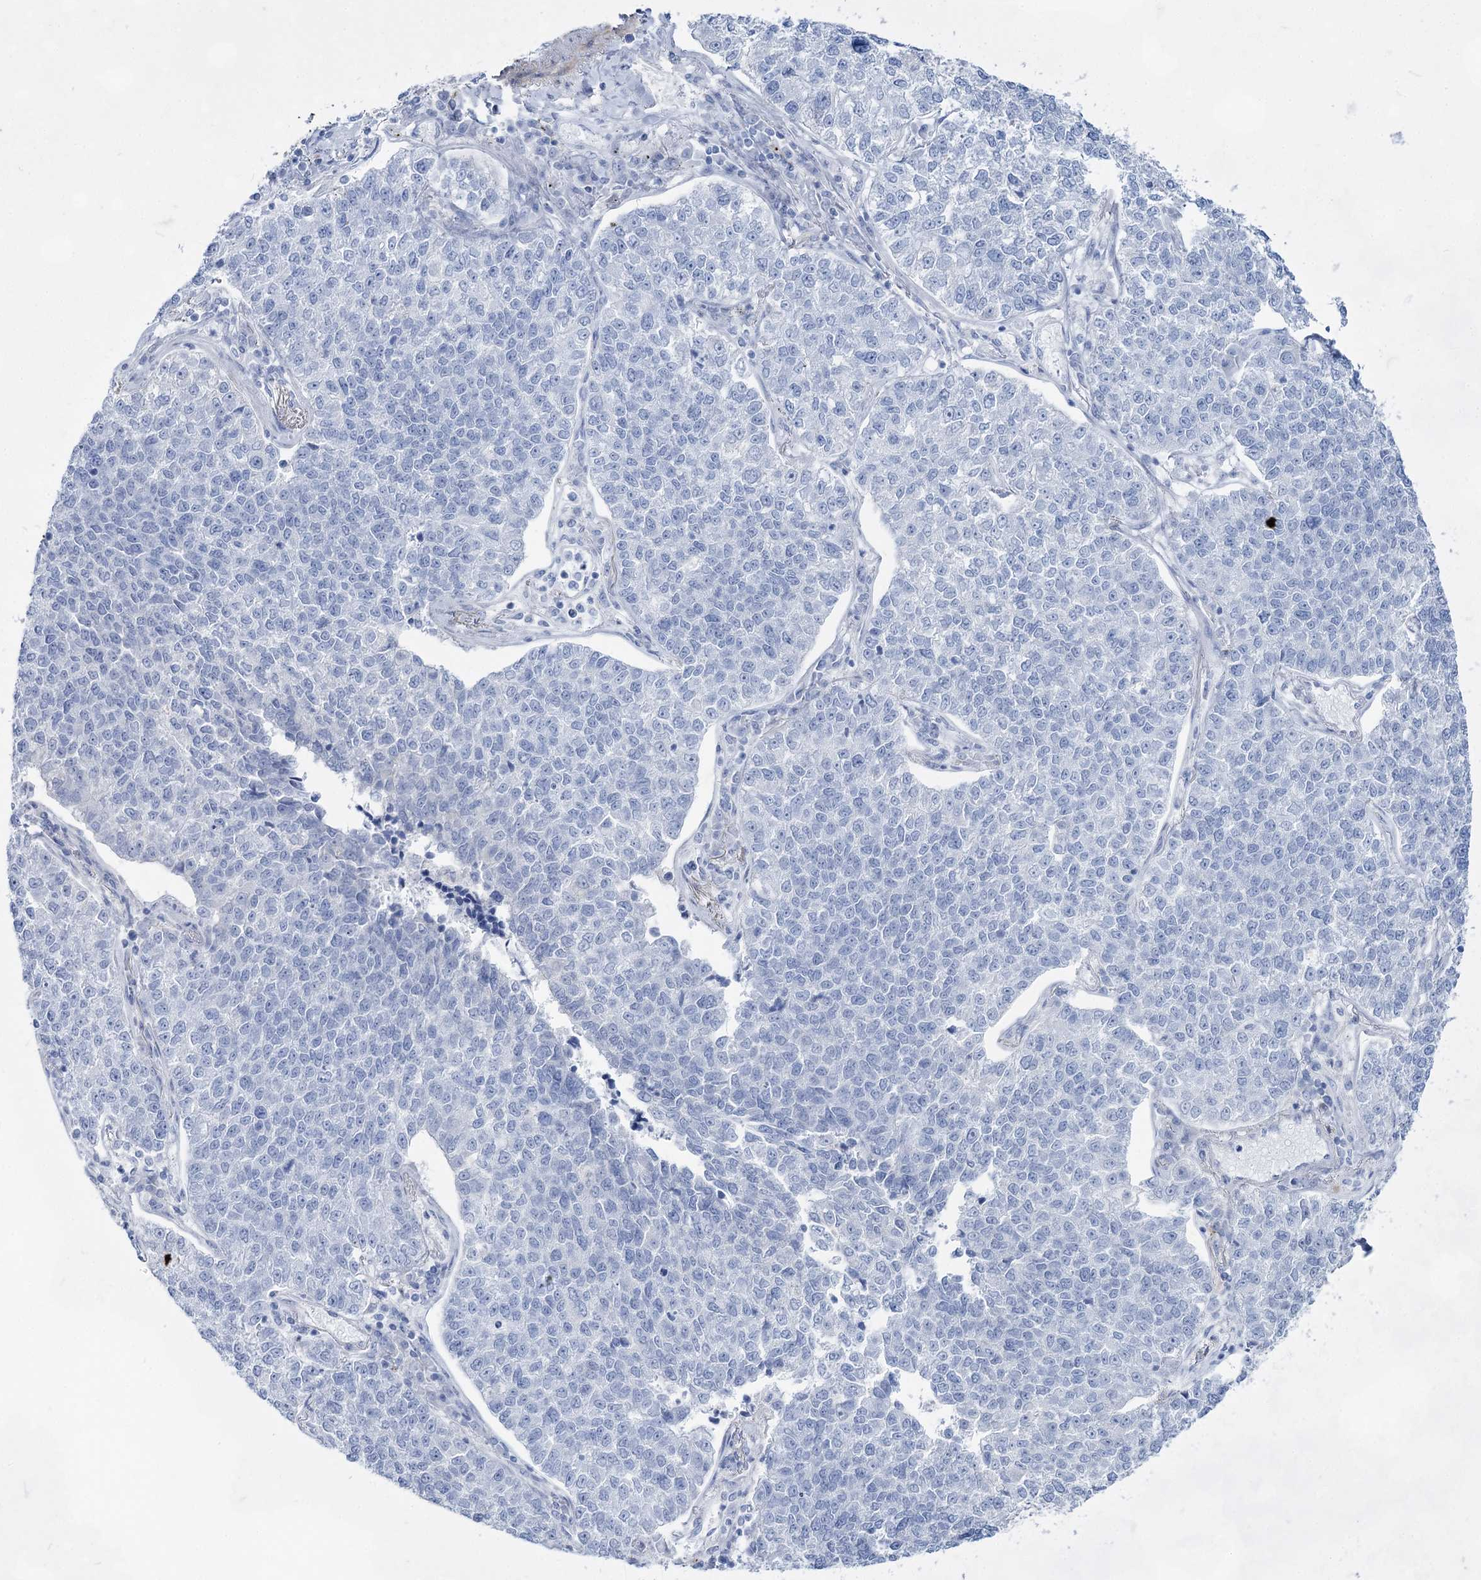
{"staining": {"intensity": "negative", "quantity": "none", "location": "none"}, "tissue": "lung cancer", "cell_type": "Tumor cells", "image_type": "cancer", "snomed": [{"axis": "morphology", "description": "Adenocarcinoma, NOS"}, {"axis": "topography", "description": "Lung"}], "caption": "High magnification brightfield microscopy of lung cancer stained with DAB (3,3'-diaminobenzidine) (brown) and counterstained with hematoxylin (blue): tumor cells show no significant staining.", "gene": "ACRV1", "patient": {"sex": "male", "age": 49}}